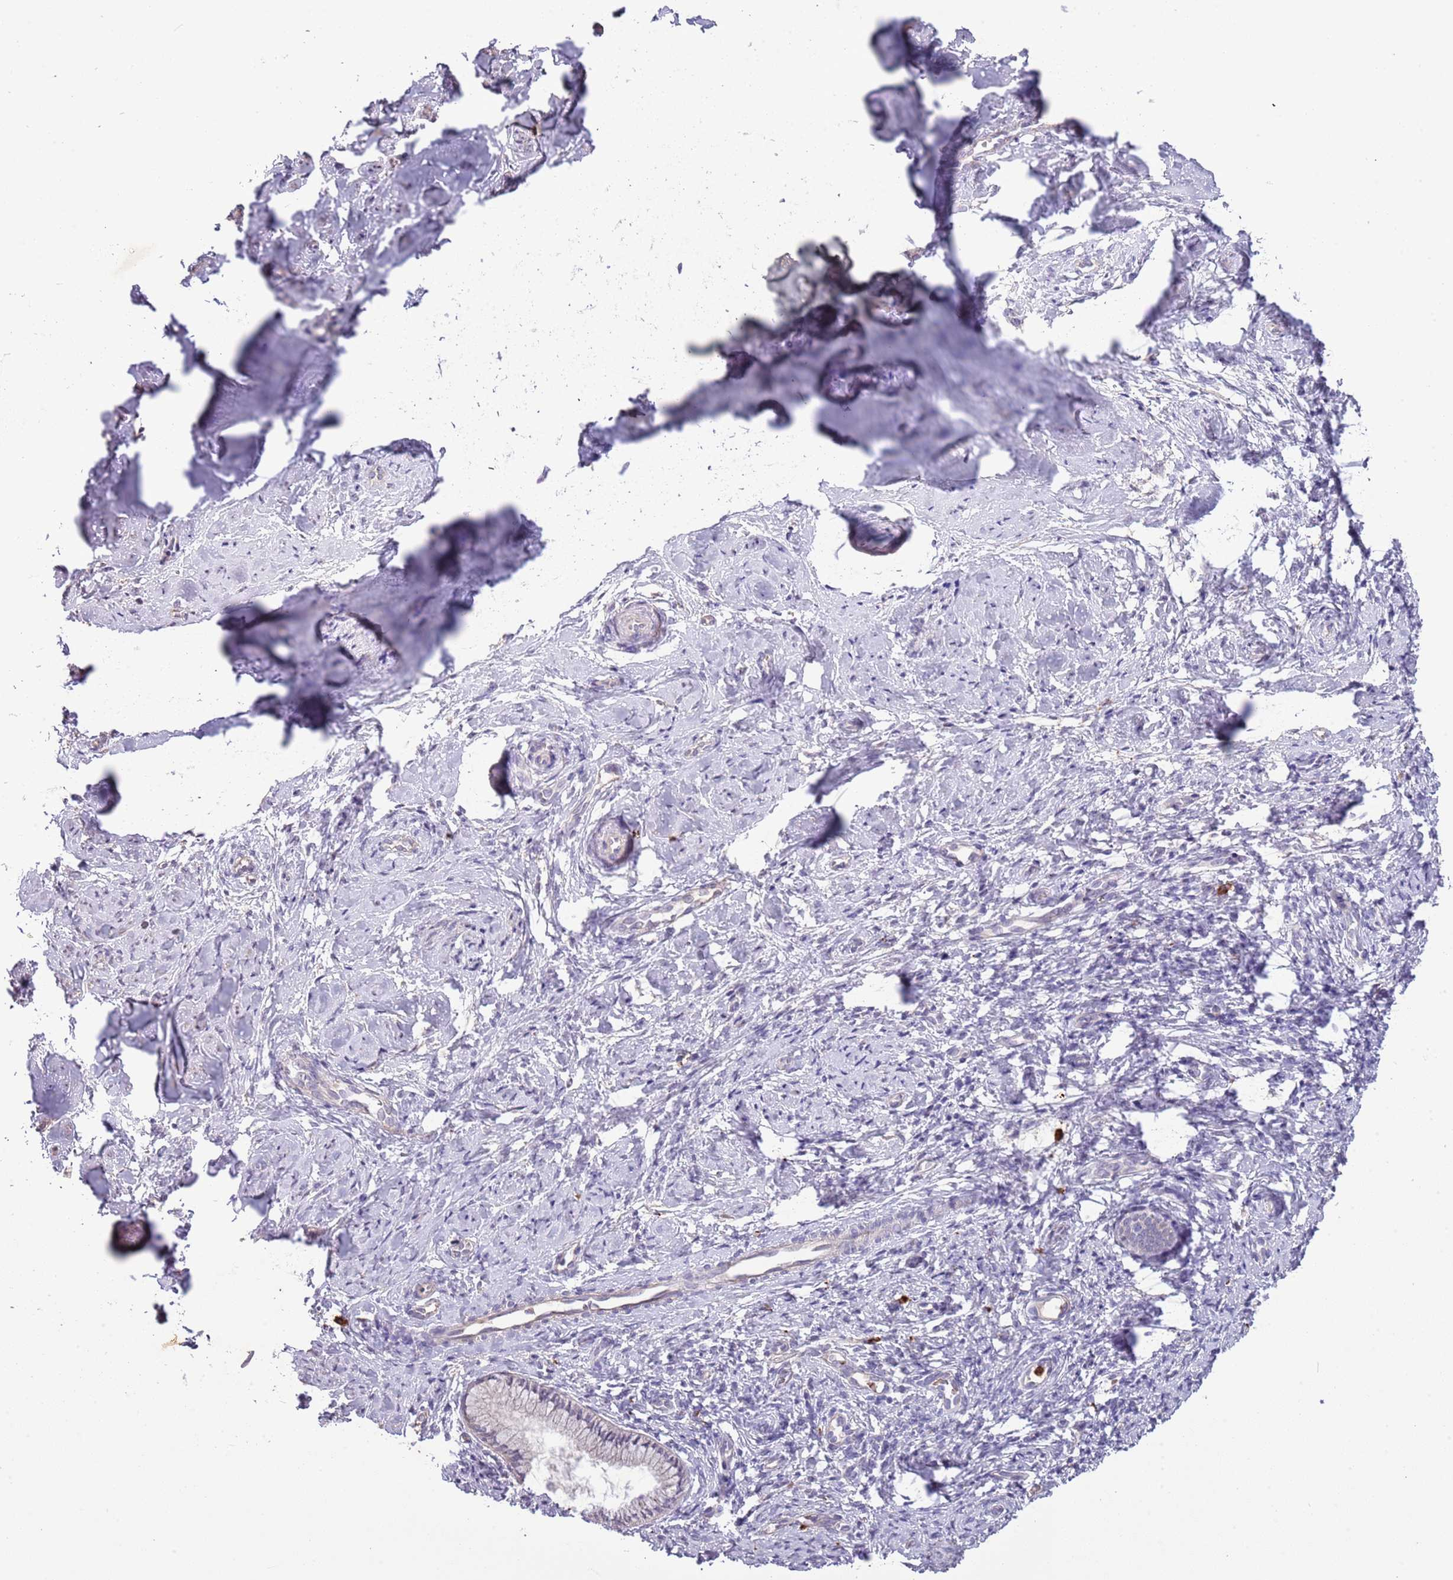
{"staining": {"intensity": "negative", "quantity": "none", "location": "none"}, "tissue": "cervix", "cell_type": "Glandular cells", "image_type": "normal", "snomed": [{"axis": "morphology", "description": "Normal tissue, NOS"}, {"axis": "topography", "description": "Cervix"}], "caption": "IHC of unremarkable human cervix exhibits no expression in glandular cells.", "gene": "P2RY13", "patient": {"sex": "female", "age": 57}}